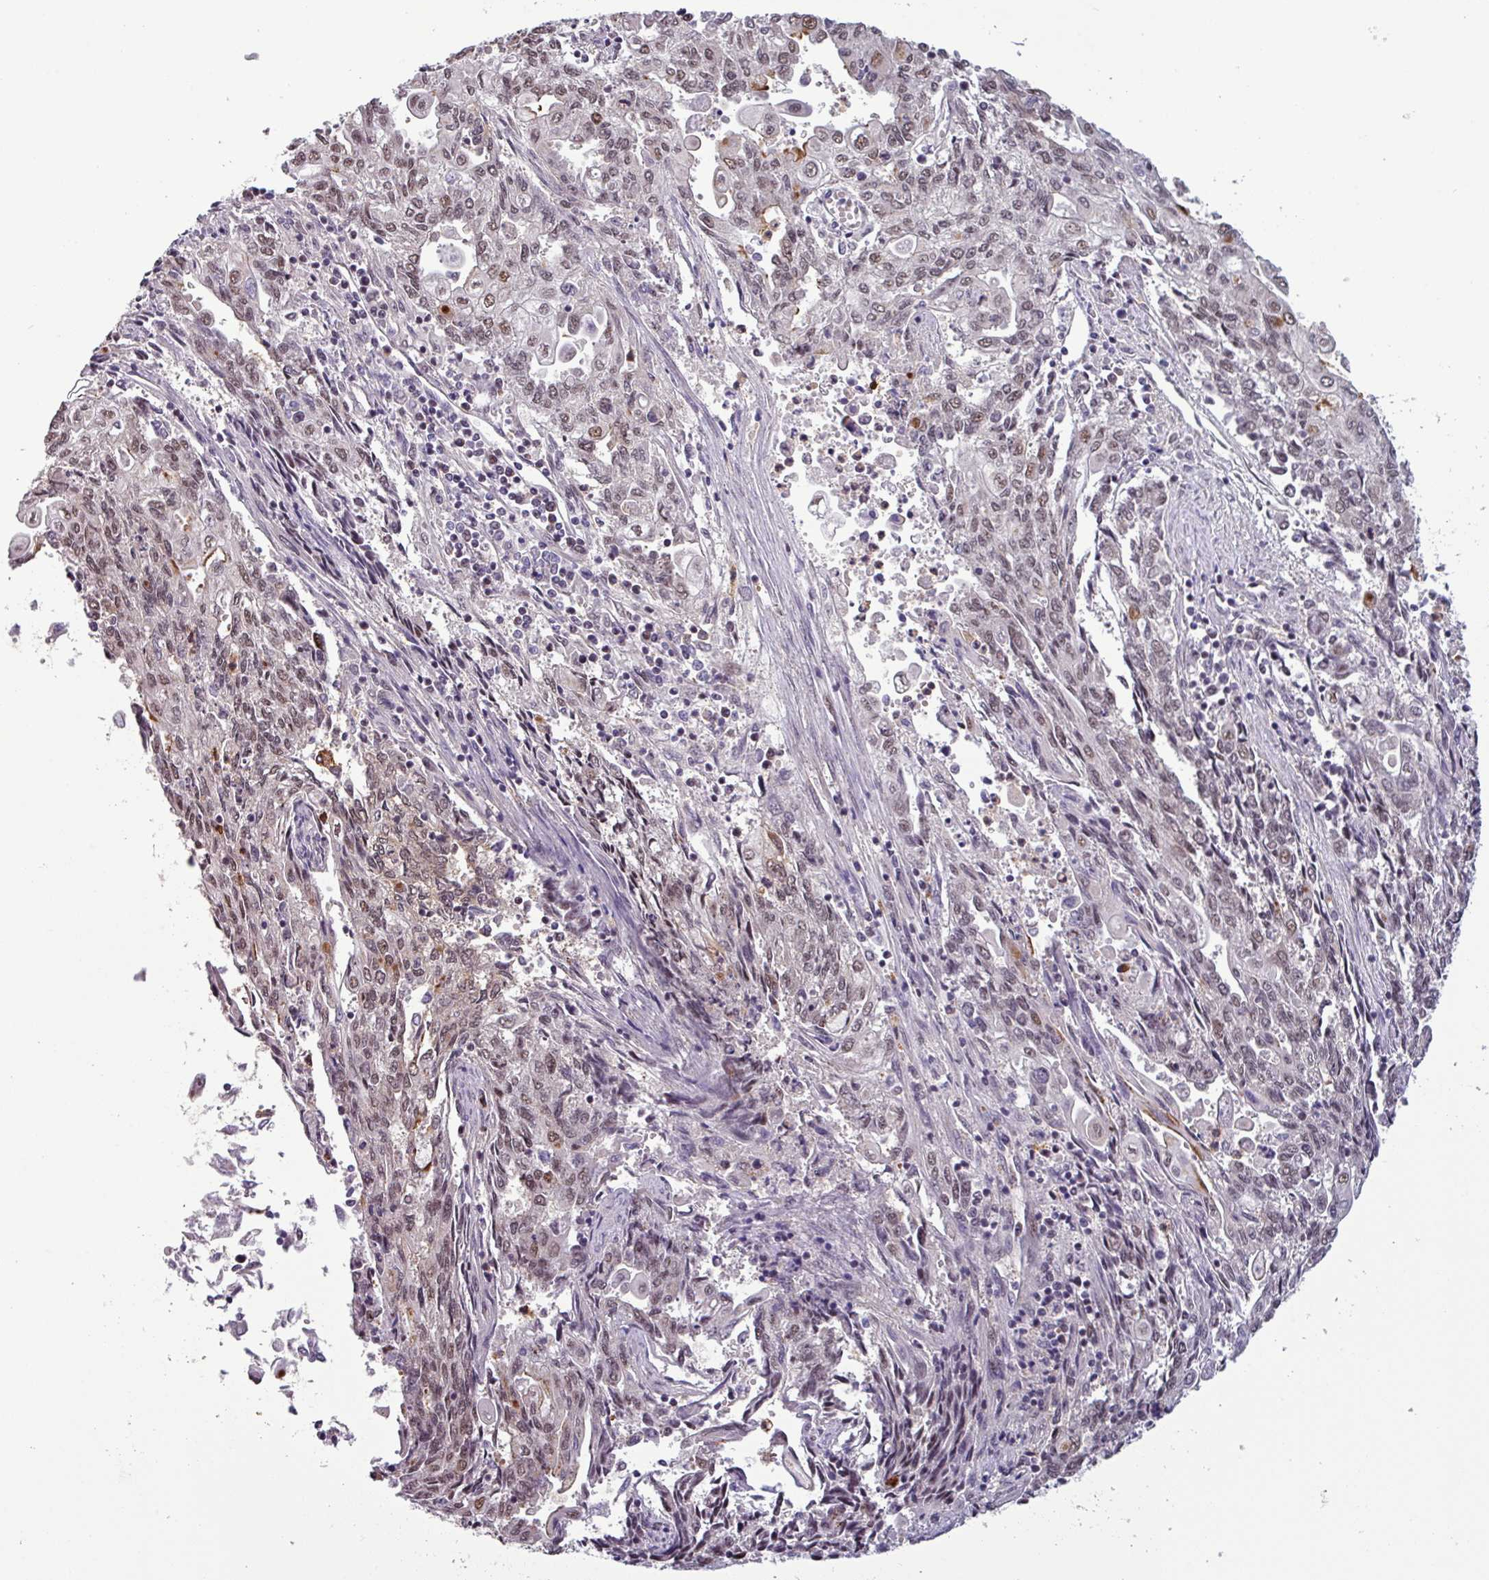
{"staining": {"intensity": "weak", "quantity": ">75%", "location": "nuclear"}, "tissue": "endometrial cancer", "cell_type": "Tumor cells", "image_type": "cancer", "snomed": [{"axis": "morphology", "description": "Adenocarcinoma, NOS"}, {"axis": "topography", "description": "Endometrium"}], "caption": "Weak nuclear protein positivity is seen in approximately >75% of tumor cells in endometrial adenocarcinoma. The staining is performed using DAB brown chromogen to label protein expression. The nuclei are counter-stained blue using hematoxylin.", "gene": "NPFFR1", "patient": {"sex": "female", "age": 54}}